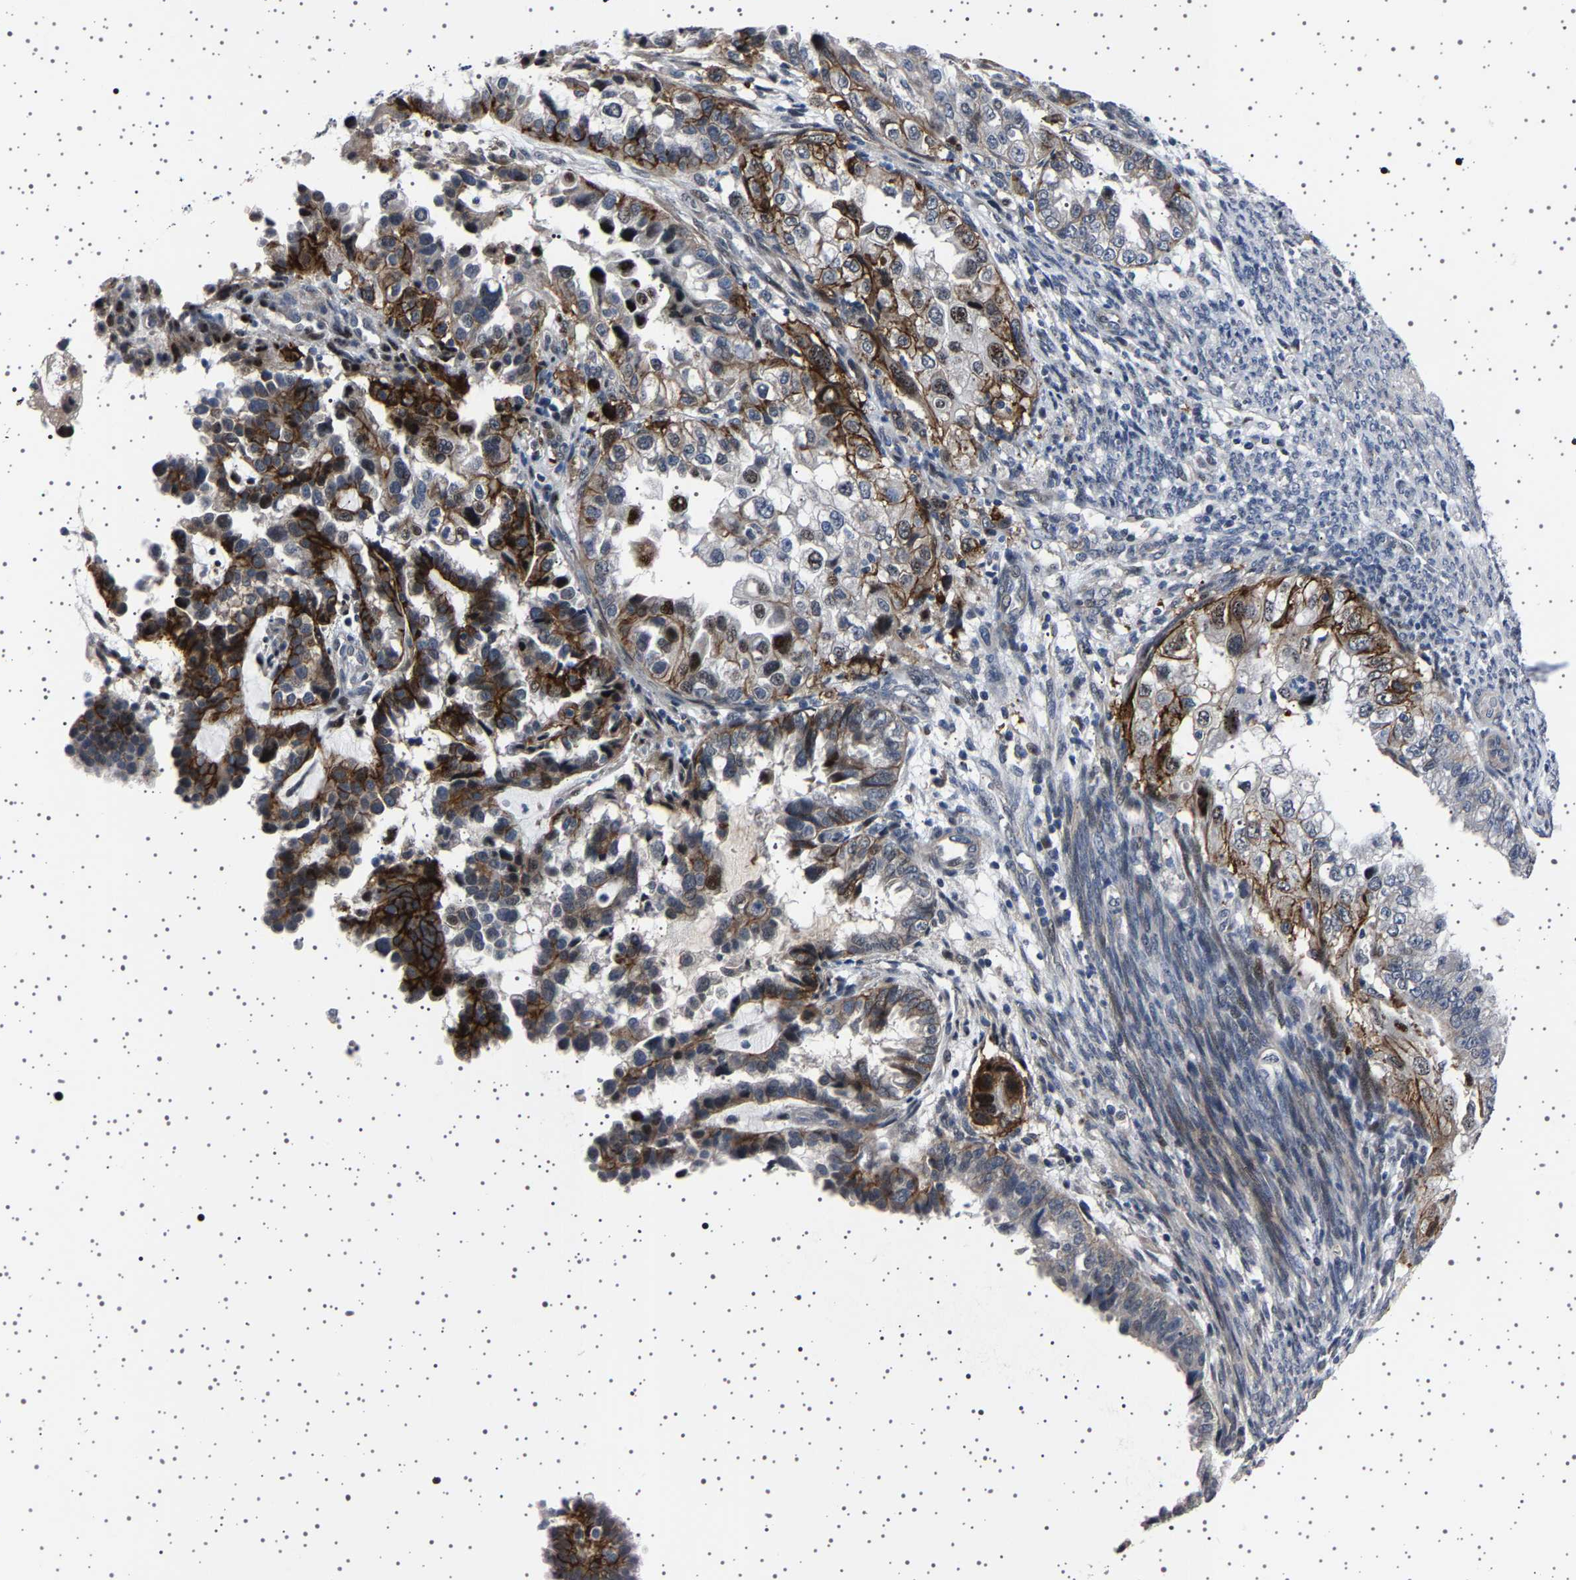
{"staining": {"intensity": "moderate", "quantity": ">75%", "location": "cytoplasmic/membranous,nuclear"}, "tissue": "endometrial cancer", "cell_type": "Tumor cells", "image_type": "cancer", "snomed": [{"axis": "morphology", "description": "Adenocarcinoma, NOS"}, {"axis": "topography", "description": "Endometrium"}], "caption": "The photomicrograph displays staining of endometrial adenocarcinoma, revealing moderate cytoplasmic/membranous and nuclear protein expression (brown color) within tumor cells.", "gene": "PAK5", "patient": {"sex": "female", "age": 85}}